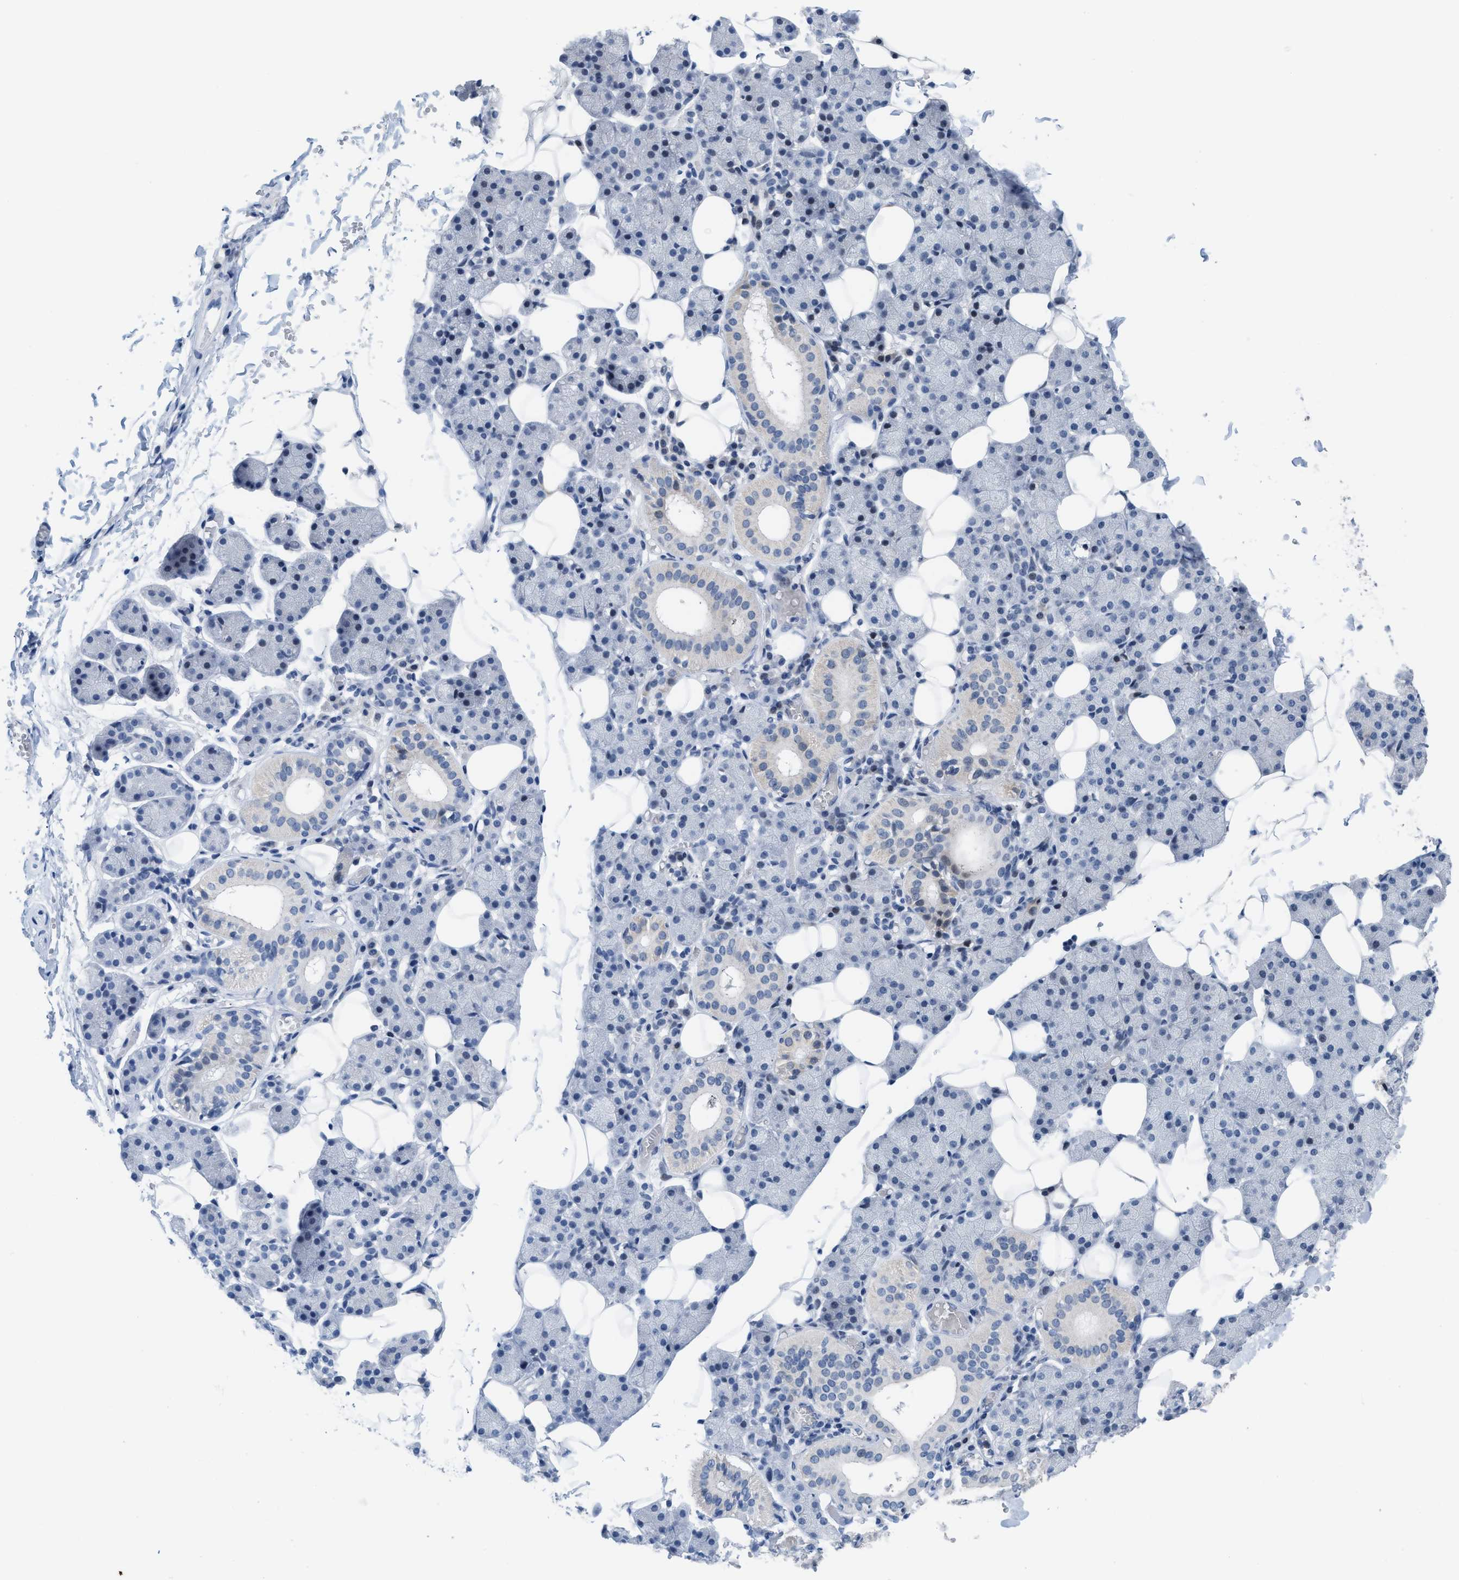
{"staining": {"intensity": "weak", "quantity": "<25%", "location": "cytoplasmic/membranous"}, "tissue": "salivary gland", "cell_type": "Glandular cells", "image_type": "normal", "snomed": [{"axis": "morphology", "description": "Normal tissue, NOS"}, {"axis": "topography", "description": "Salivary gland"}], "caption": "There is no significant positivity in glandular cells of salivary gland. (DAB (3,3'-diaminobenzidine) IHC, high magnification).", "gene": "SETDB1", "patient": {"sex": "female", "age": 33}}